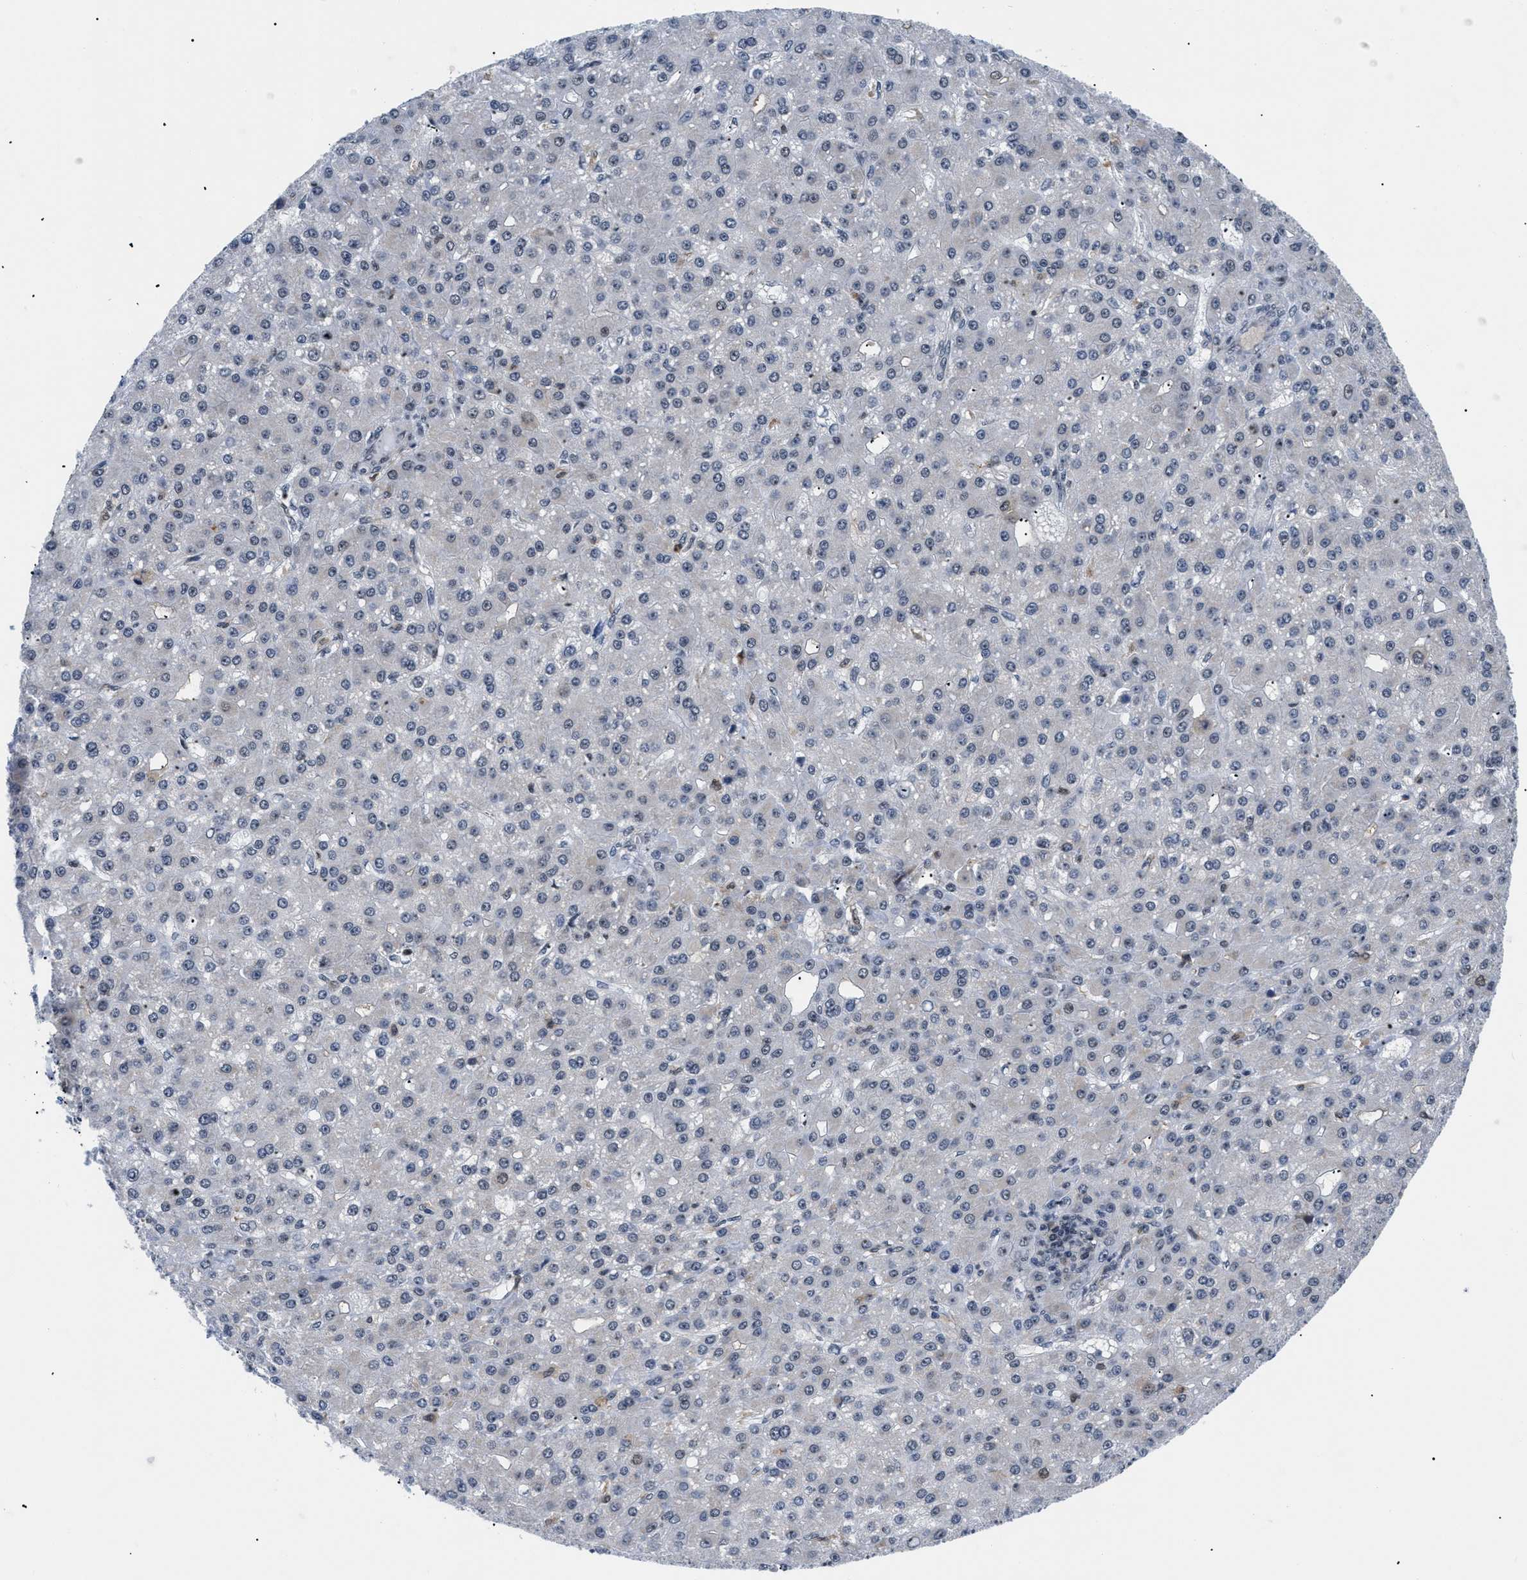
{"staining": {"intensity": "weak", "quantity": "25%-75%", "location": "cytoplasmic/membranous,nuclear"}, "tissue": "liver cancer", "cell_type": "Tumor cells", "image_type": "cancer", "snomed": [{"axis": "morphology", "description": "Carcinoma, Hepatocellular, NOS"}, {"axis": "topography", "description": "Liver"}], "caption": "A micrograph of liver cancer stained for a protein exhibits weak cytoplasmic/membranous and nuclear brown staining in tumor cells.", "gene": "PITHD1", "patient": {"sex": "male", "age": 67}}